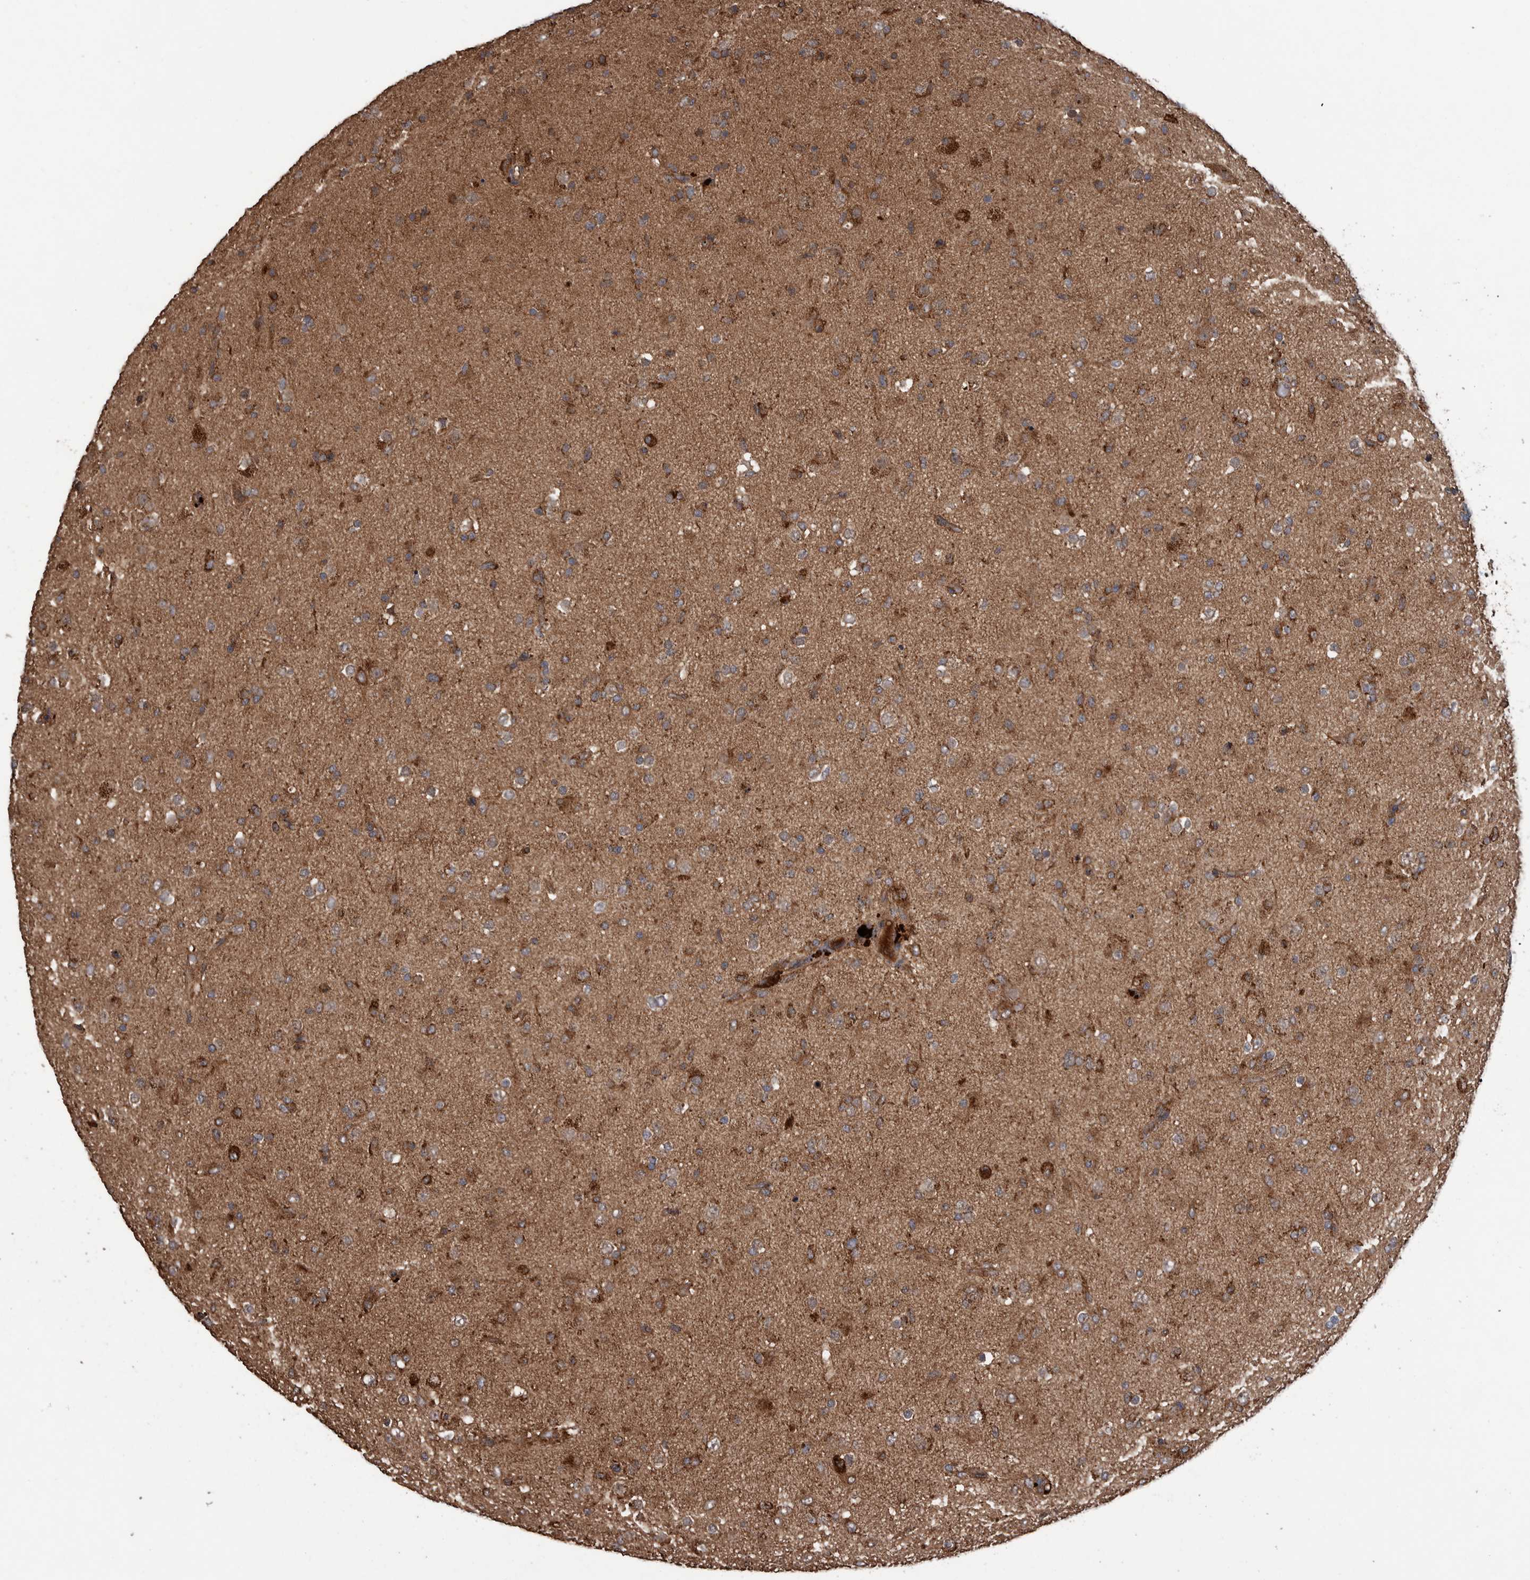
{"staining": {"intensity": "strong", "quantity": ">75%", "location": "cytoplasmic/membranous"}, "tissue": "glioma", "cell_type": "Tumor cells", "image_type": "cancer", "snomed": [{"axis": "morphology", "description": "Glioma, malignant, Low grade"}, {"axis": "topography", "description": "Brain"}], "caption": "Immunohistochemical staining of human malignant low-grade glioma displays strong cytoplasmic/membranous protein staining in approximately >75% of tumor cells. (brown staining indicates protein expression, while blue staining denotes nuclei).", "gene": "TRIM16", "patient": {"sex": "male", "age": 65}}